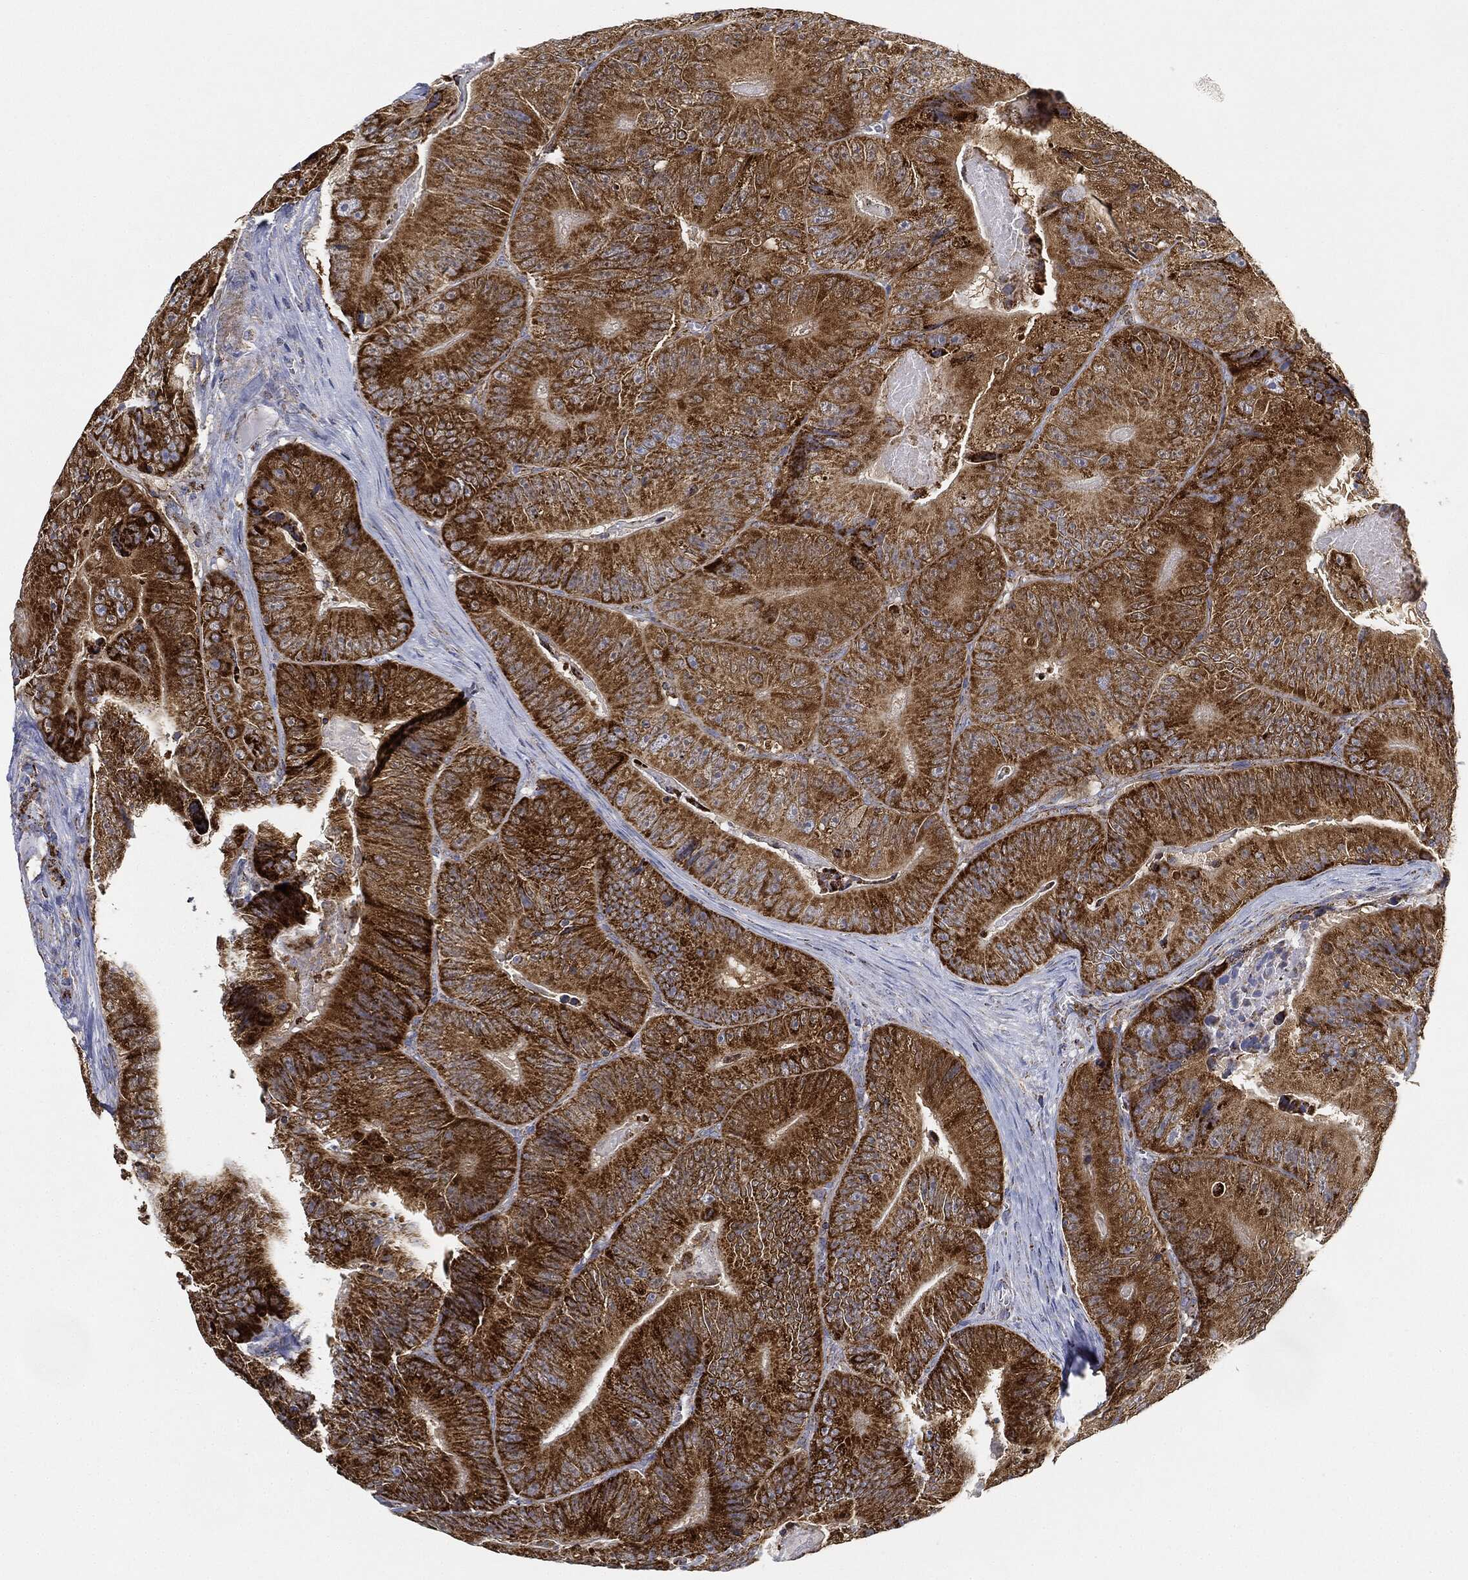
{"staining": {"intensity": "strong", "quantity": ">75%", "location": "cytoplasmic/membranous"}, "tissue": "colorectal cancer", "cell_type": "Tumor cells", "image_type": "cancer", "snomed": [{"axis": "morphology", "description": "Adenocarcinoma, NOS"}, {"axis": "topography", "description": "Colon"}], "caption": "Colorectal adenocarcinoma stained with immunohistochemistry shows strong cytoplasmic/membranous expression in approximately >75% of tumor cells.", "gene": "CAPN15", "patient": {"sex": "female", "age": 86}}